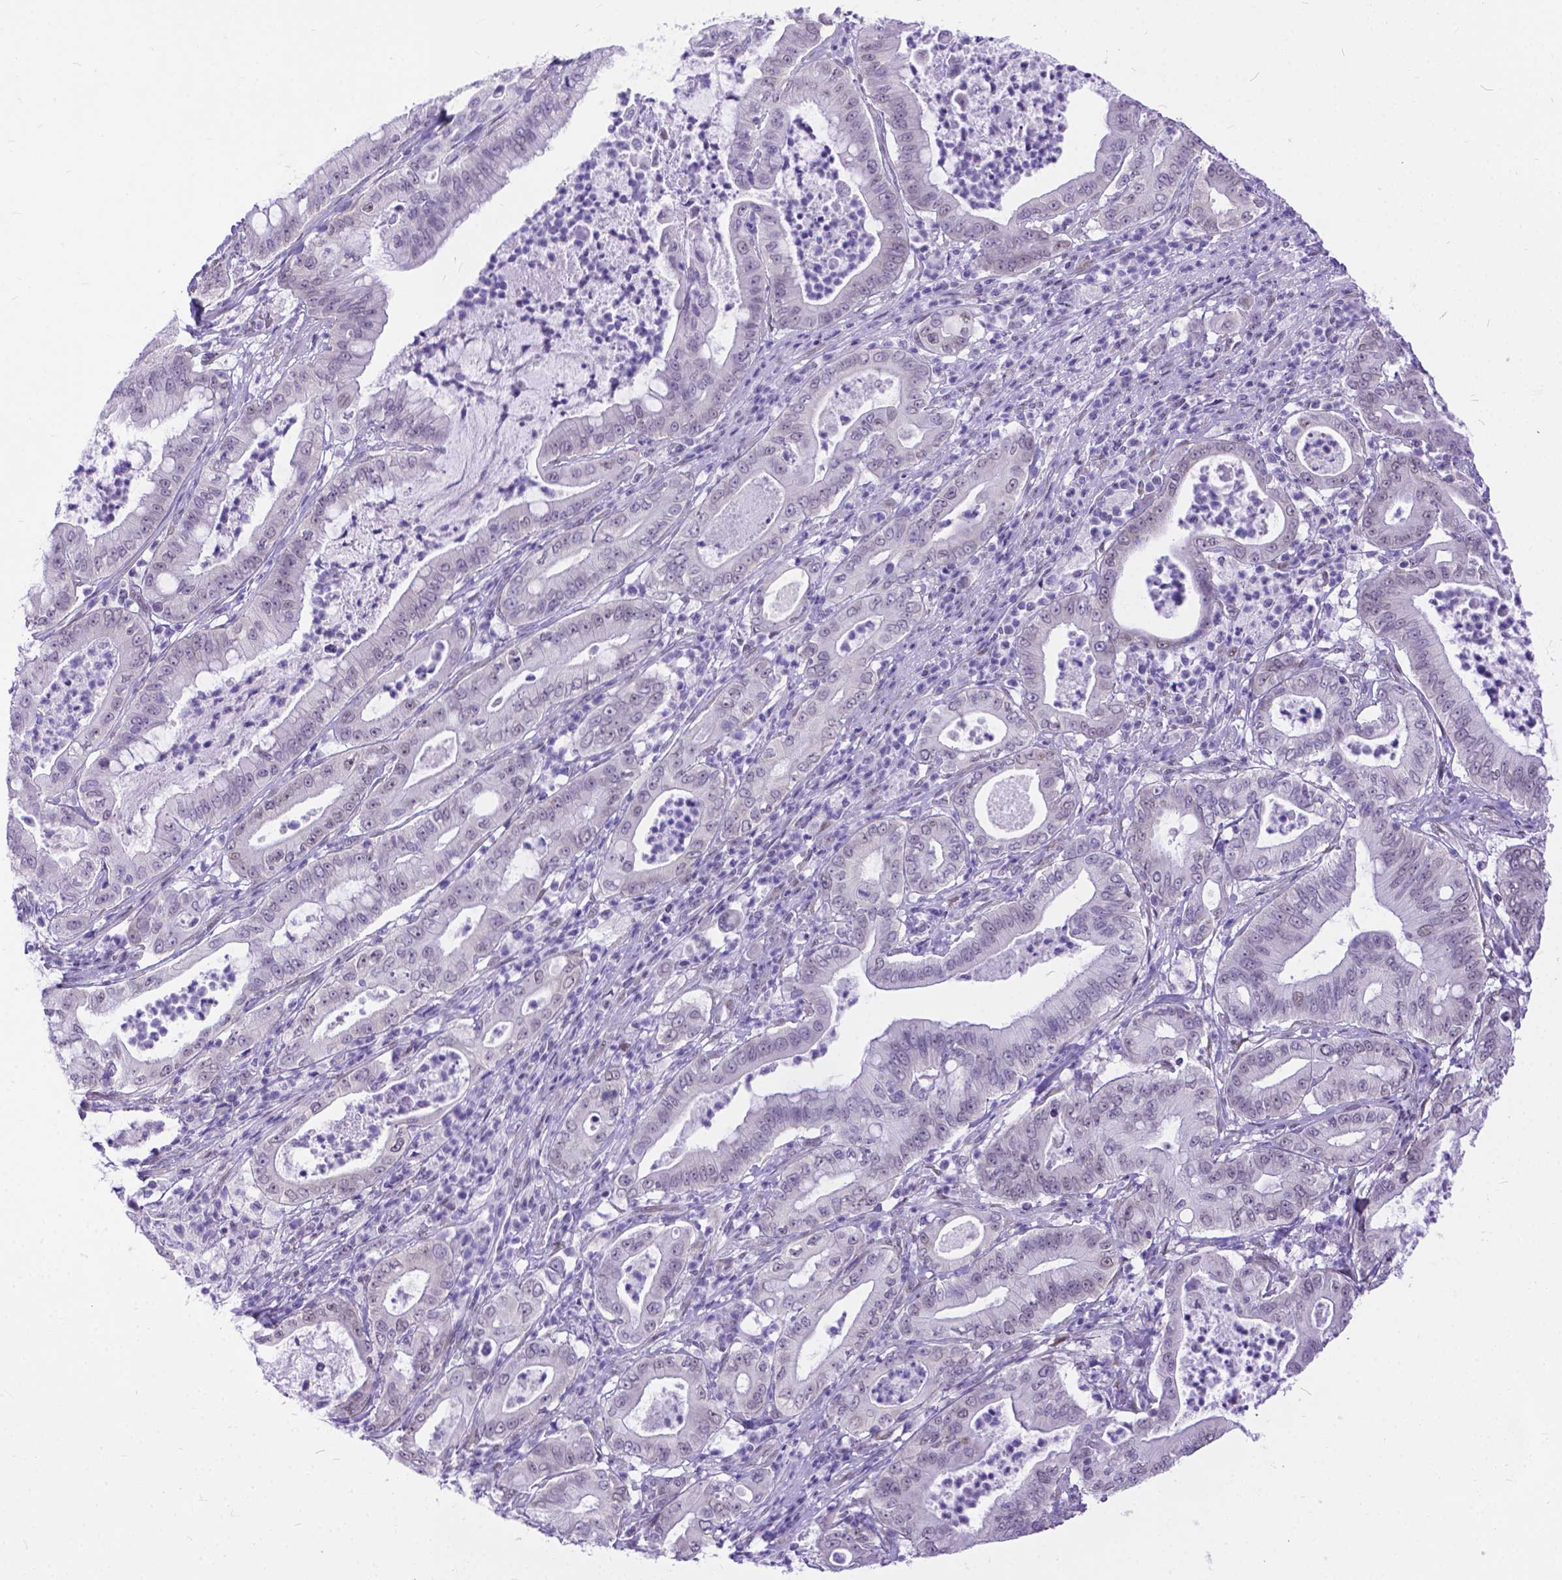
{"staining": {"intensity": "negative", "quantity": "none", "location": "none"}, "tissue": "pancreatic cancer", "cell_type": "Tumor cells", "image_type": "cancer", "snomed": [{"axis": "morphology", "description": "Adenocarcinoma, NOS"}, {"axis": "topography", "description": "Pancreas"}], "caption": "IHC photomicrograph of human pancreatic cancer (adenocarcinoma) stained for a protein (brown), which reveals no positivity in tumor cells.", "gene": "FAM124B", "patient": {"sex": "male", "age": 71}}